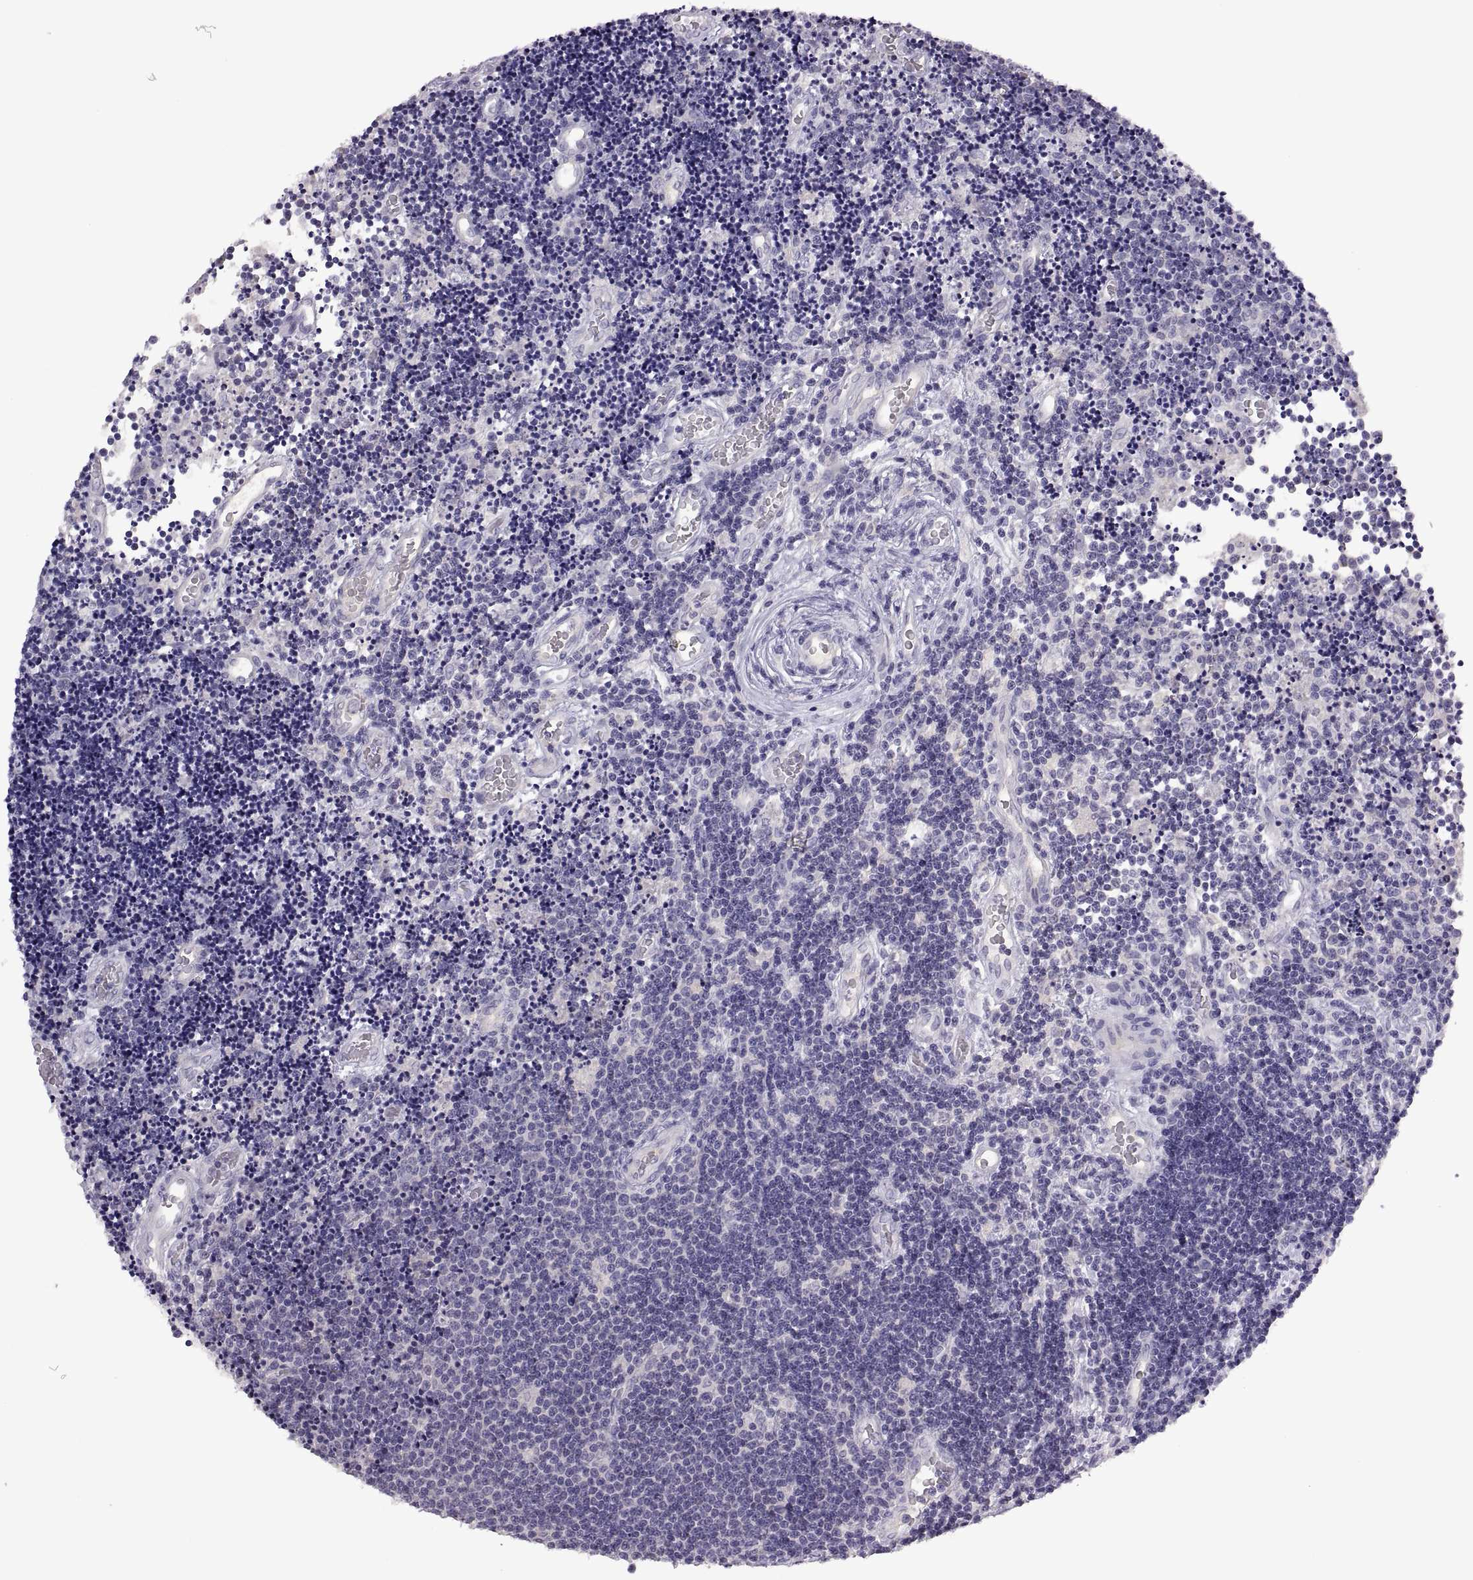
{"staining": {"intensity": "negative", "quantity": "none", "location": "none"}, "tissue": "lymphoma", "cell_type": "Tumor cells", "image_type": "cancer", "snomed": [{"axis": "morphology", "description": "Malignant lymphoma, non-Hodgkin's type, Low grade"}, {"axis": "topography", "description": "Brain"}], "caption": "Tumor cells show no significant protein positivity in lymphoma. Brightfield microscopy of immunohistochemistry (IHC) stained with DAB (brown) and hematoxylin (blue), captured at high magnification.", "gene": "TBX19", "patient": {"sex": "female", "age": 66}}